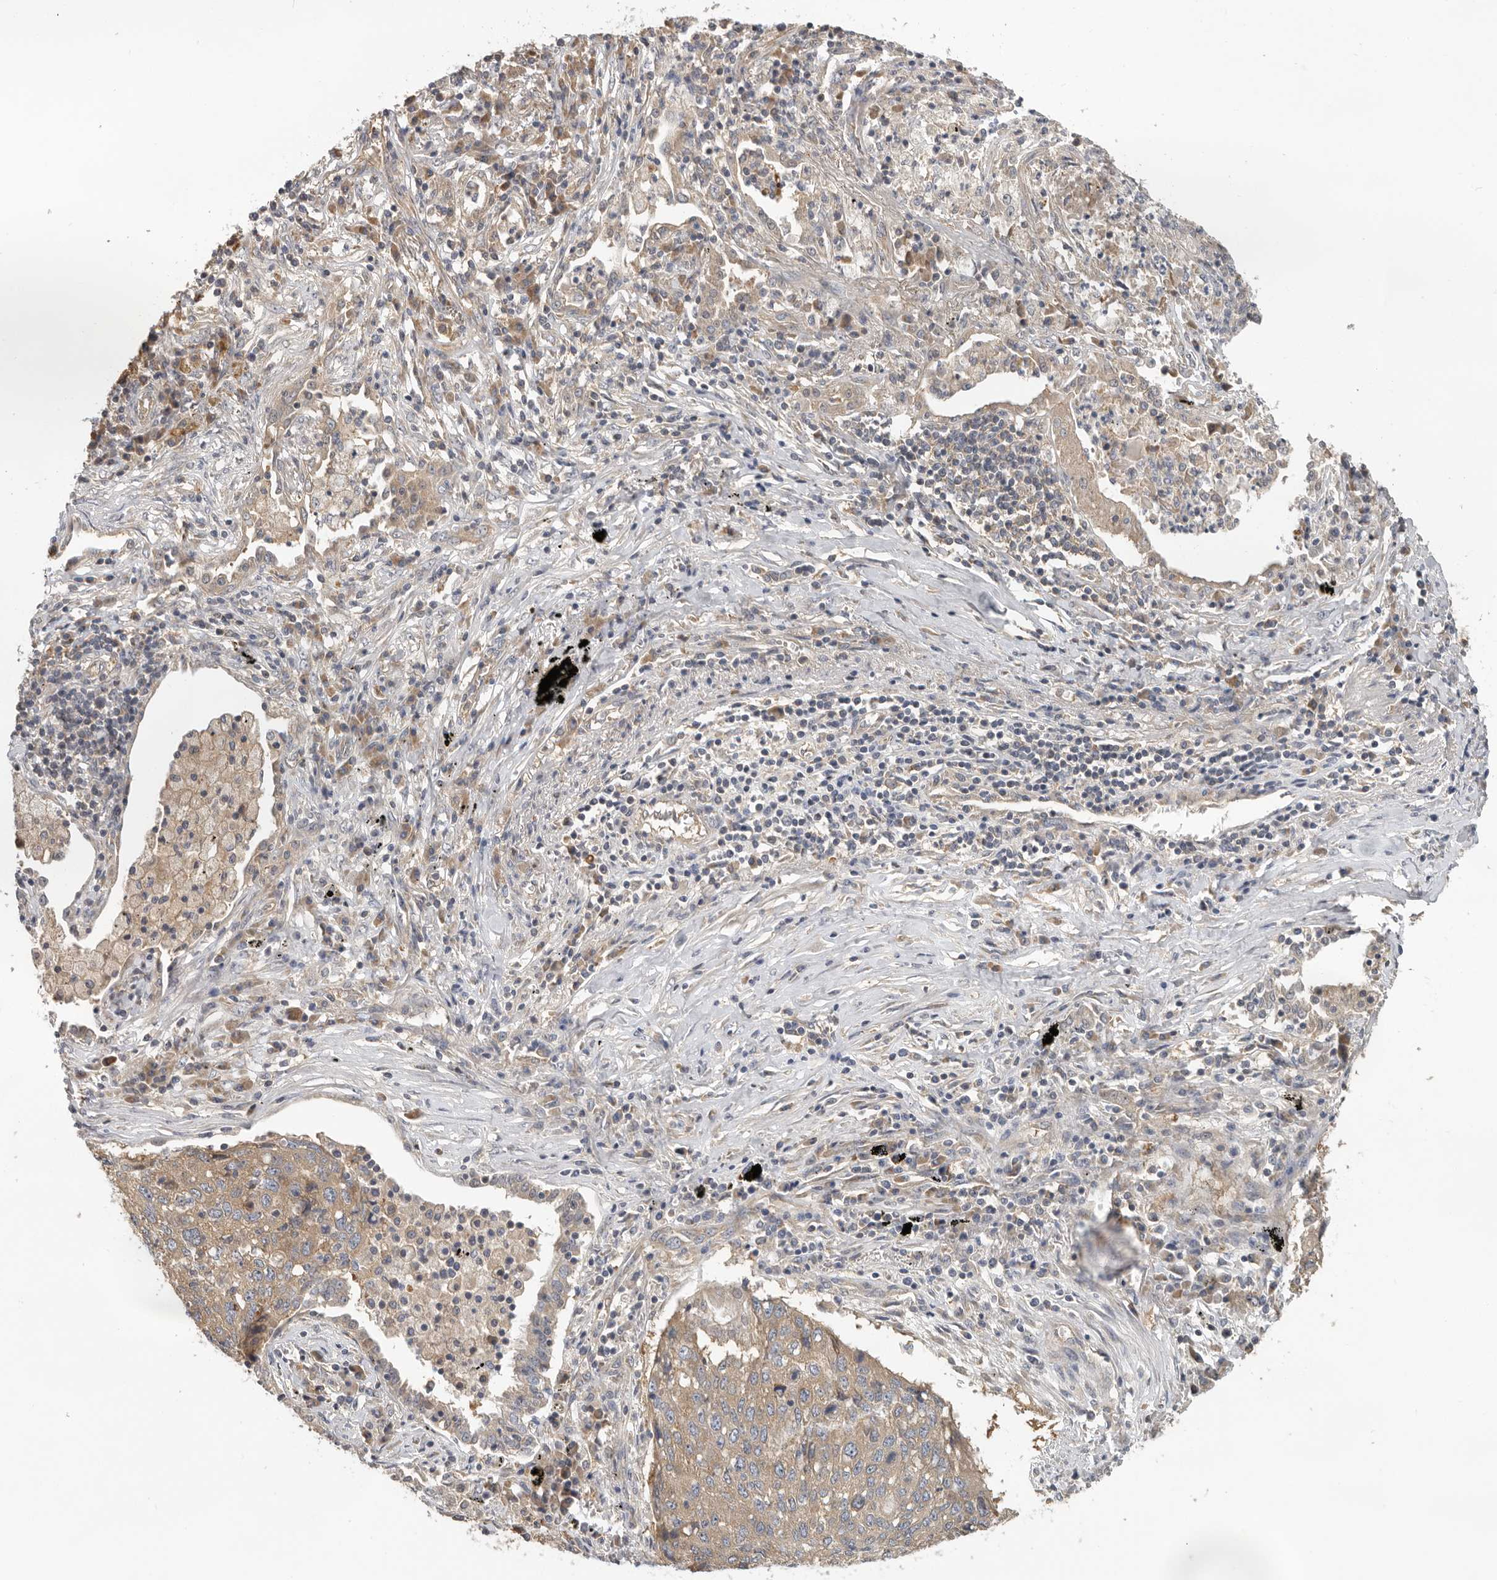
{"staining": {"intensity": "moderate", "quantity": ">75%", "location": "cytoplasmic/membranous"}, "tissue": "lung cancer", "cell_type": "Tumor cells", "image_type": "cancer", "snomed": [{"axis": "morphology", "description": "Squamous cell carcinoma, NOS"}, {"axis": "topography", "description": "Lung"}], "caption": "Immunohistochemical staining of lung squamous cell carcinoma demonstrates moderate cytoplasmic/membranous protein positivity in approximately >75% of tumor cells.", "gene": "PPP1R42", "patient": {"sex": "female", "age": 63}}